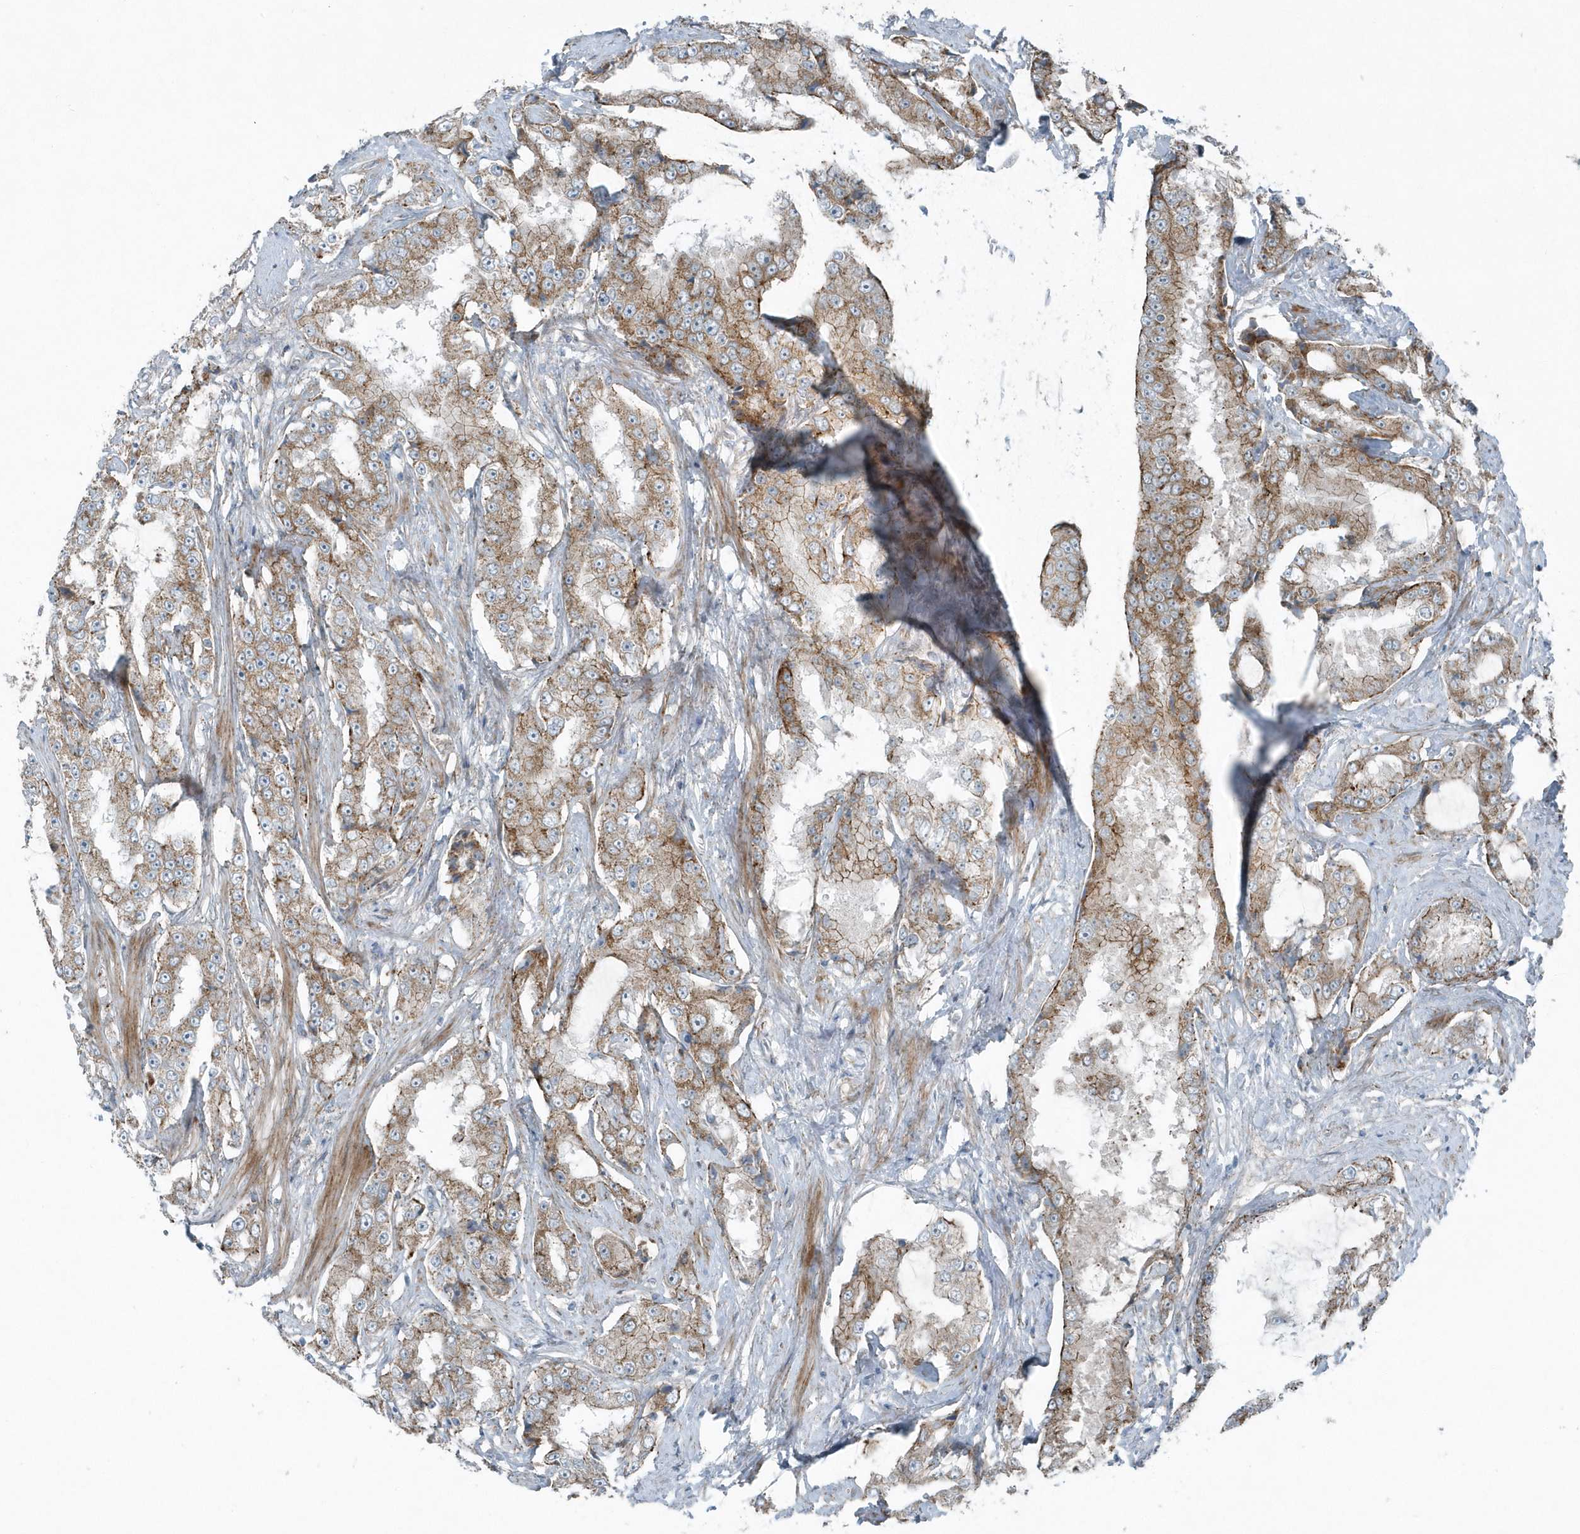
{"staining": {"intensity": "moderate", "quantity": "25%-75%", "location": "cytoplasmic/membranous"}, "tissue": "prostate cancer", "cell_type": "Tumor cells", "image_type": "cancer", "snomed": [{"axis": "morphology", "description": "Adenocarcinoma, High grade"}, {"axis": "topography", "description": "Prostate"}], "caption": "The immunohistochemical stain labels moderate cytoplasmic/membranous staining in tumor cells of prostate high-grade adenocarcinoma tissue.", "gene": "GCC2", "patient": {"sex": "male", "age": 73}}